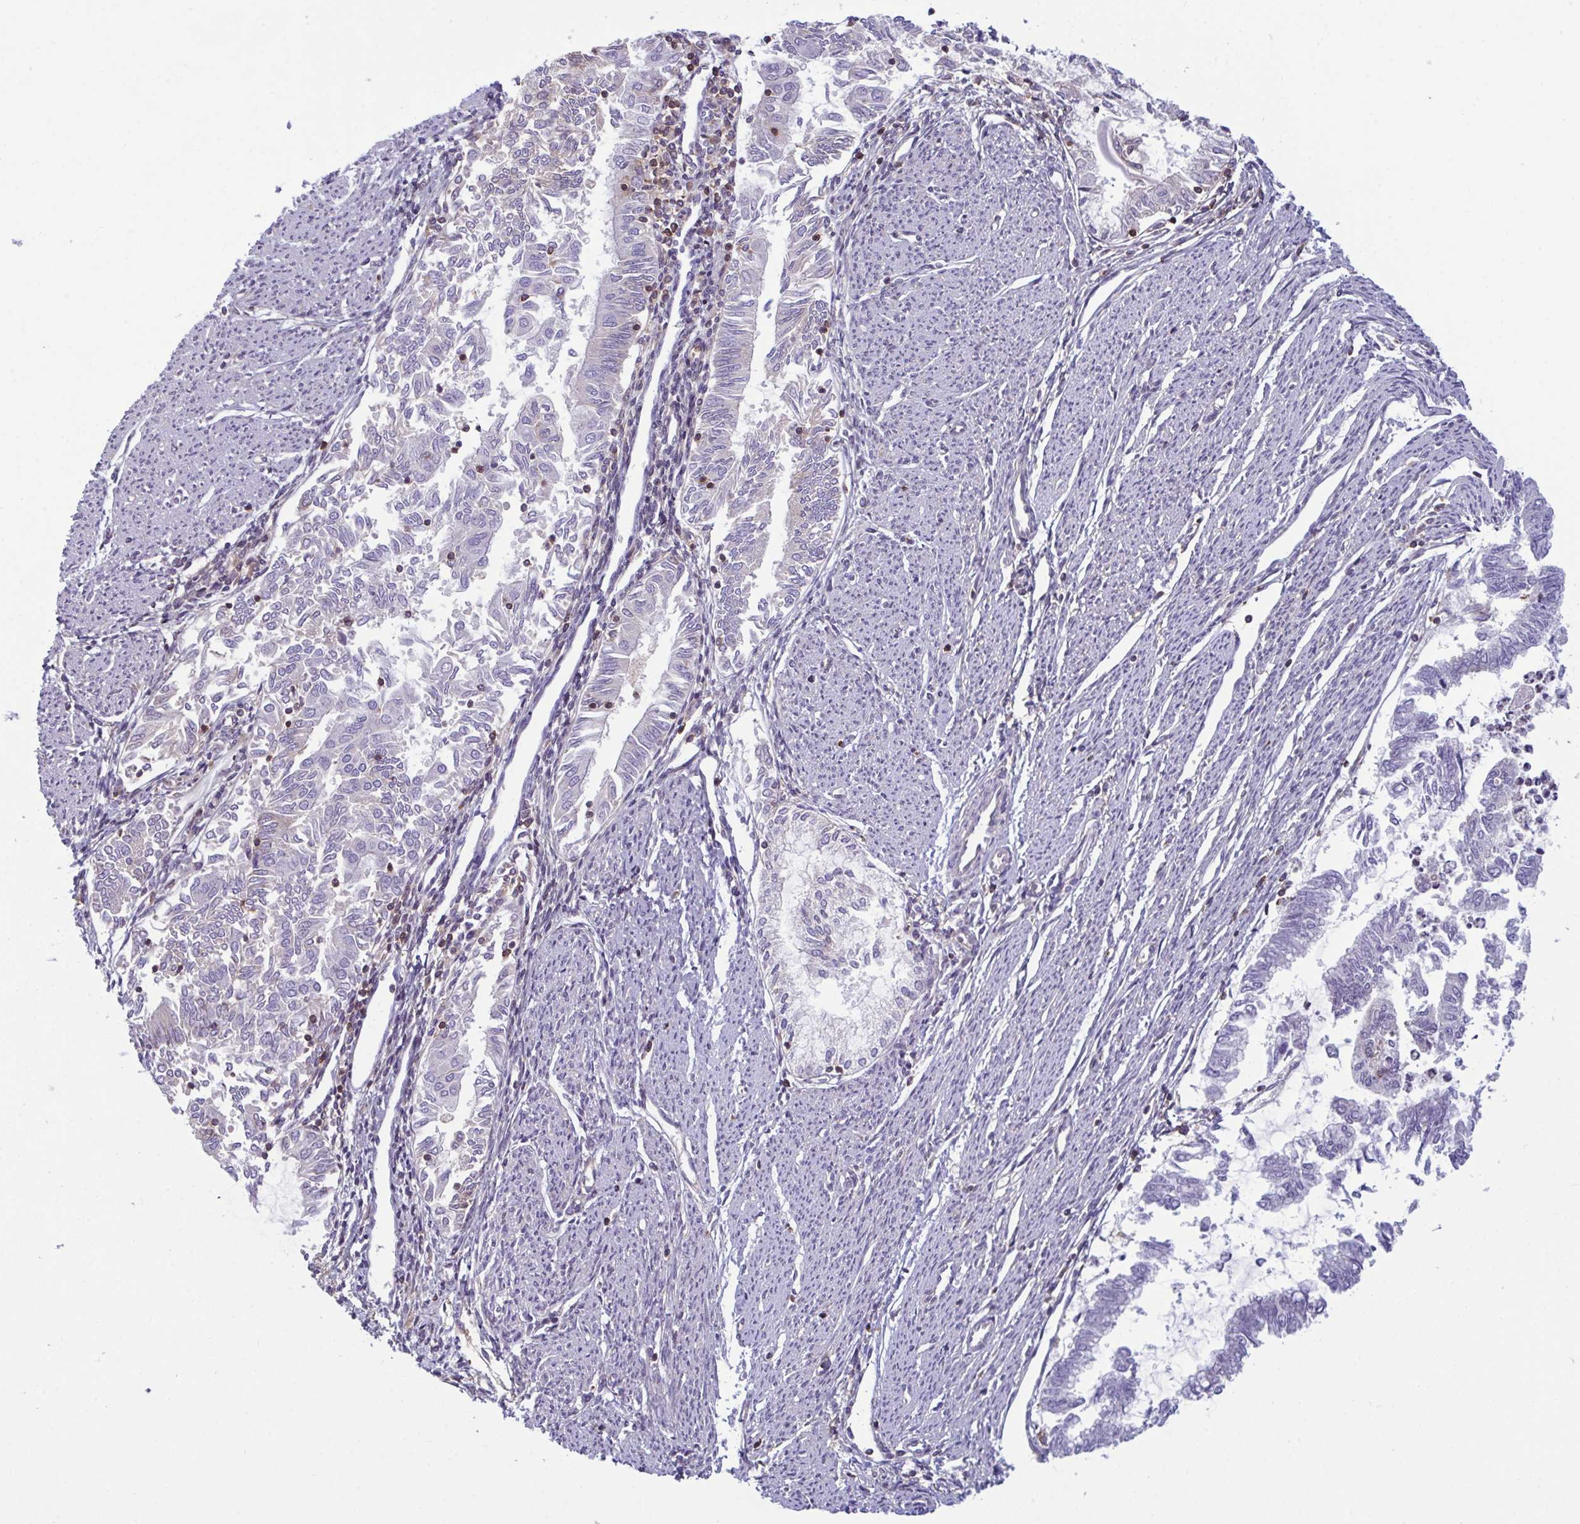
{"staining": {"intensity": "negative", "quantity": "none", "location": "none"}, "tissue": "endometrial cancer", "cell_type": "Tumor cells", "image_type": "cancer", "snomed": [{"axis": "morphology", "description": "Adenocarcinoma, NOS"}, {"axis": "topography", "description": "Endometrium"}], "caption": "DAB immunohistochemical staining of human adenocarcinoma (endometrial) displays no significant positivity in tumor cells.", "gene": "TSC22D3", "patient": {"sex": "female", "age": 79}}